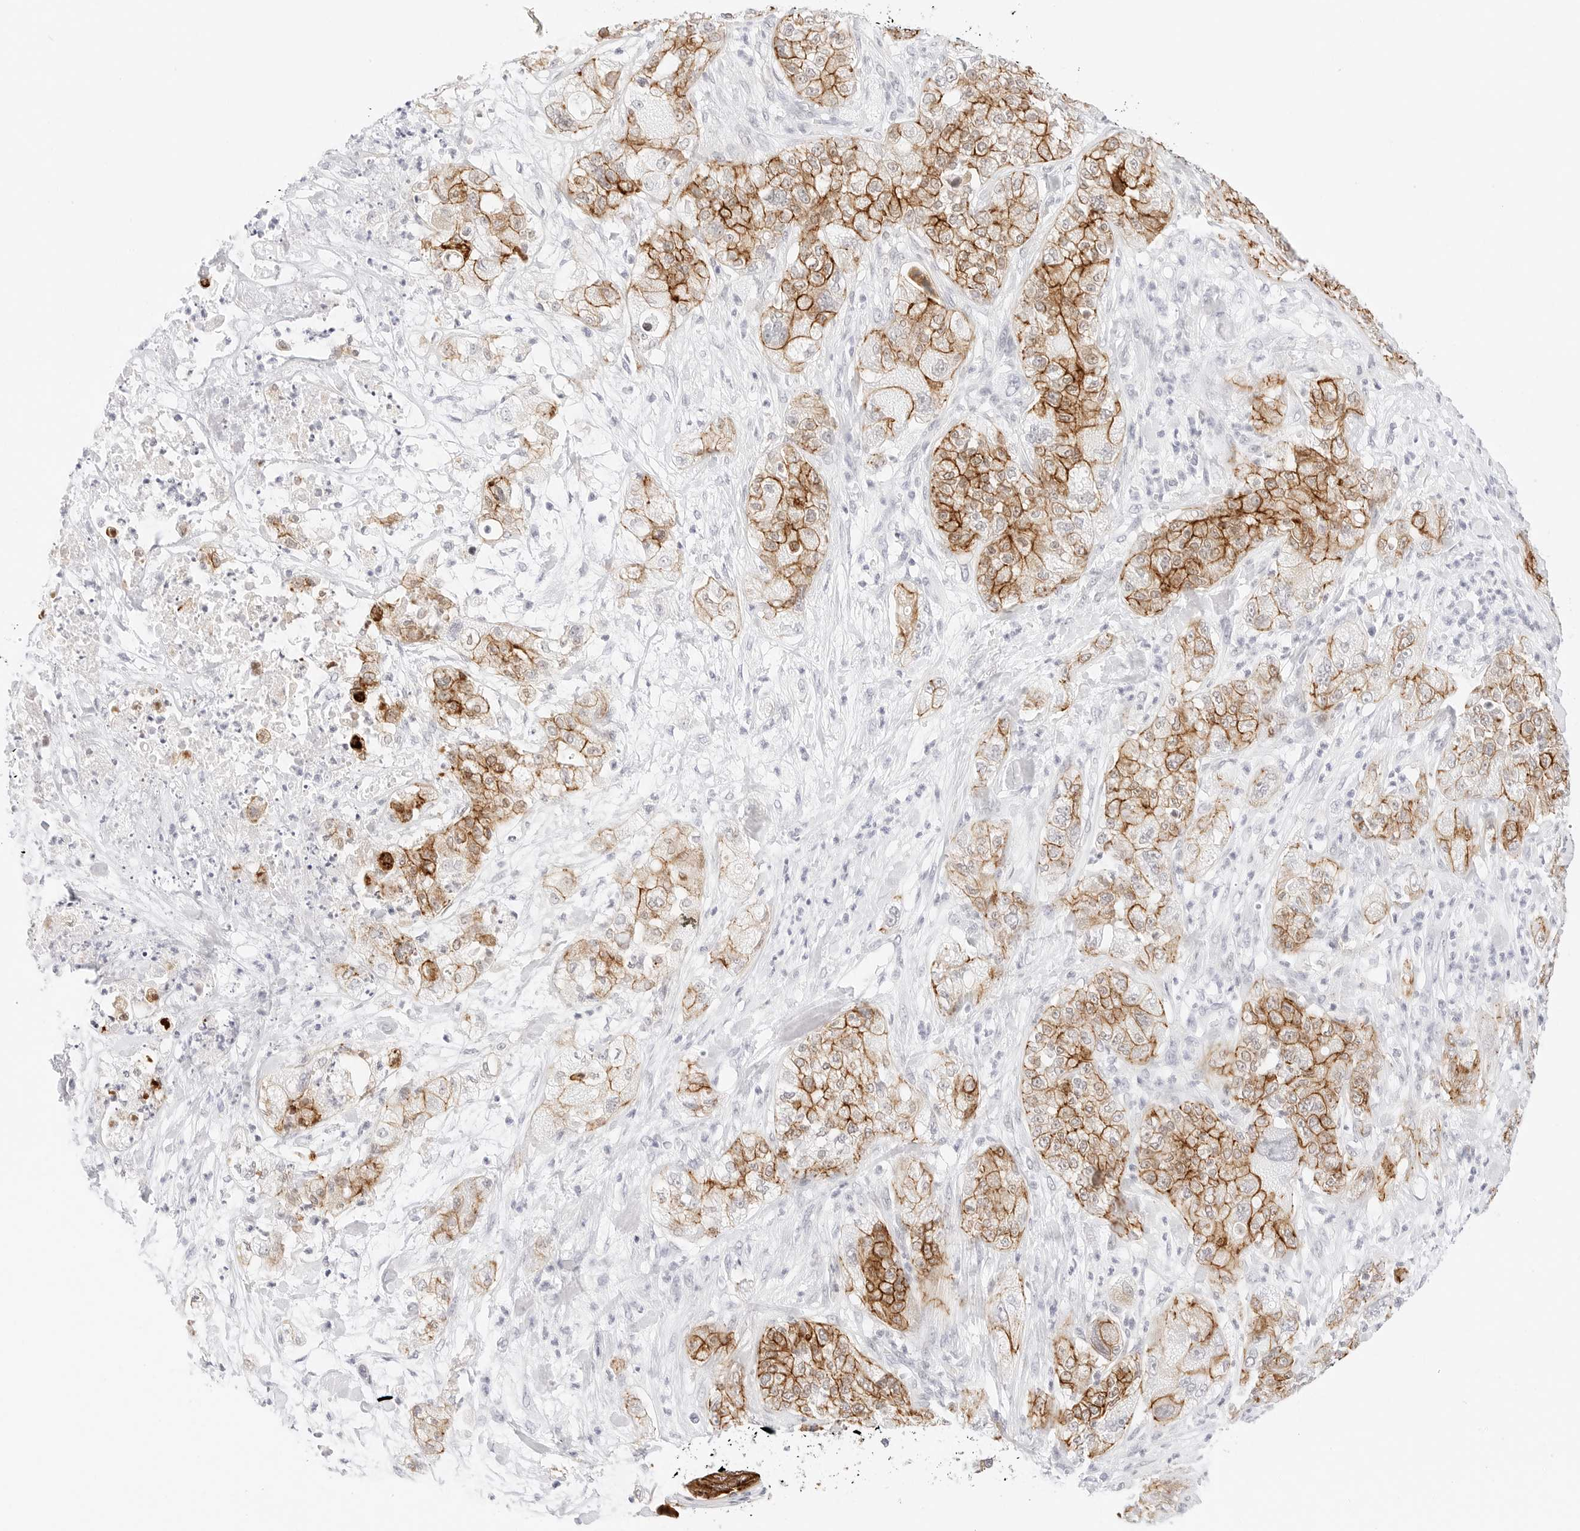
{"staining": {"intensity": "moderate", "quantity": ">75%", "location": "cytoplasmic/membranous"}, "tissue": "pancreatic cancer", "cell_type": "Tumor cells", "image_type": "cancer", "snomed": [{"axis": "morphology", "description": "Adenocarcinoma, NOS"}, {"axis": "topography", "description": "Pancreas"}], "caption": "There is medium levels of moderate cytoplasmic/membranous staining in tumor cells of pancreatic cancer (adenocarcinoma), as demonstrated by immunohistochemical staining (brown color).", "gene": "CDH1", "patient": {"sex": "female", "age": 78}}